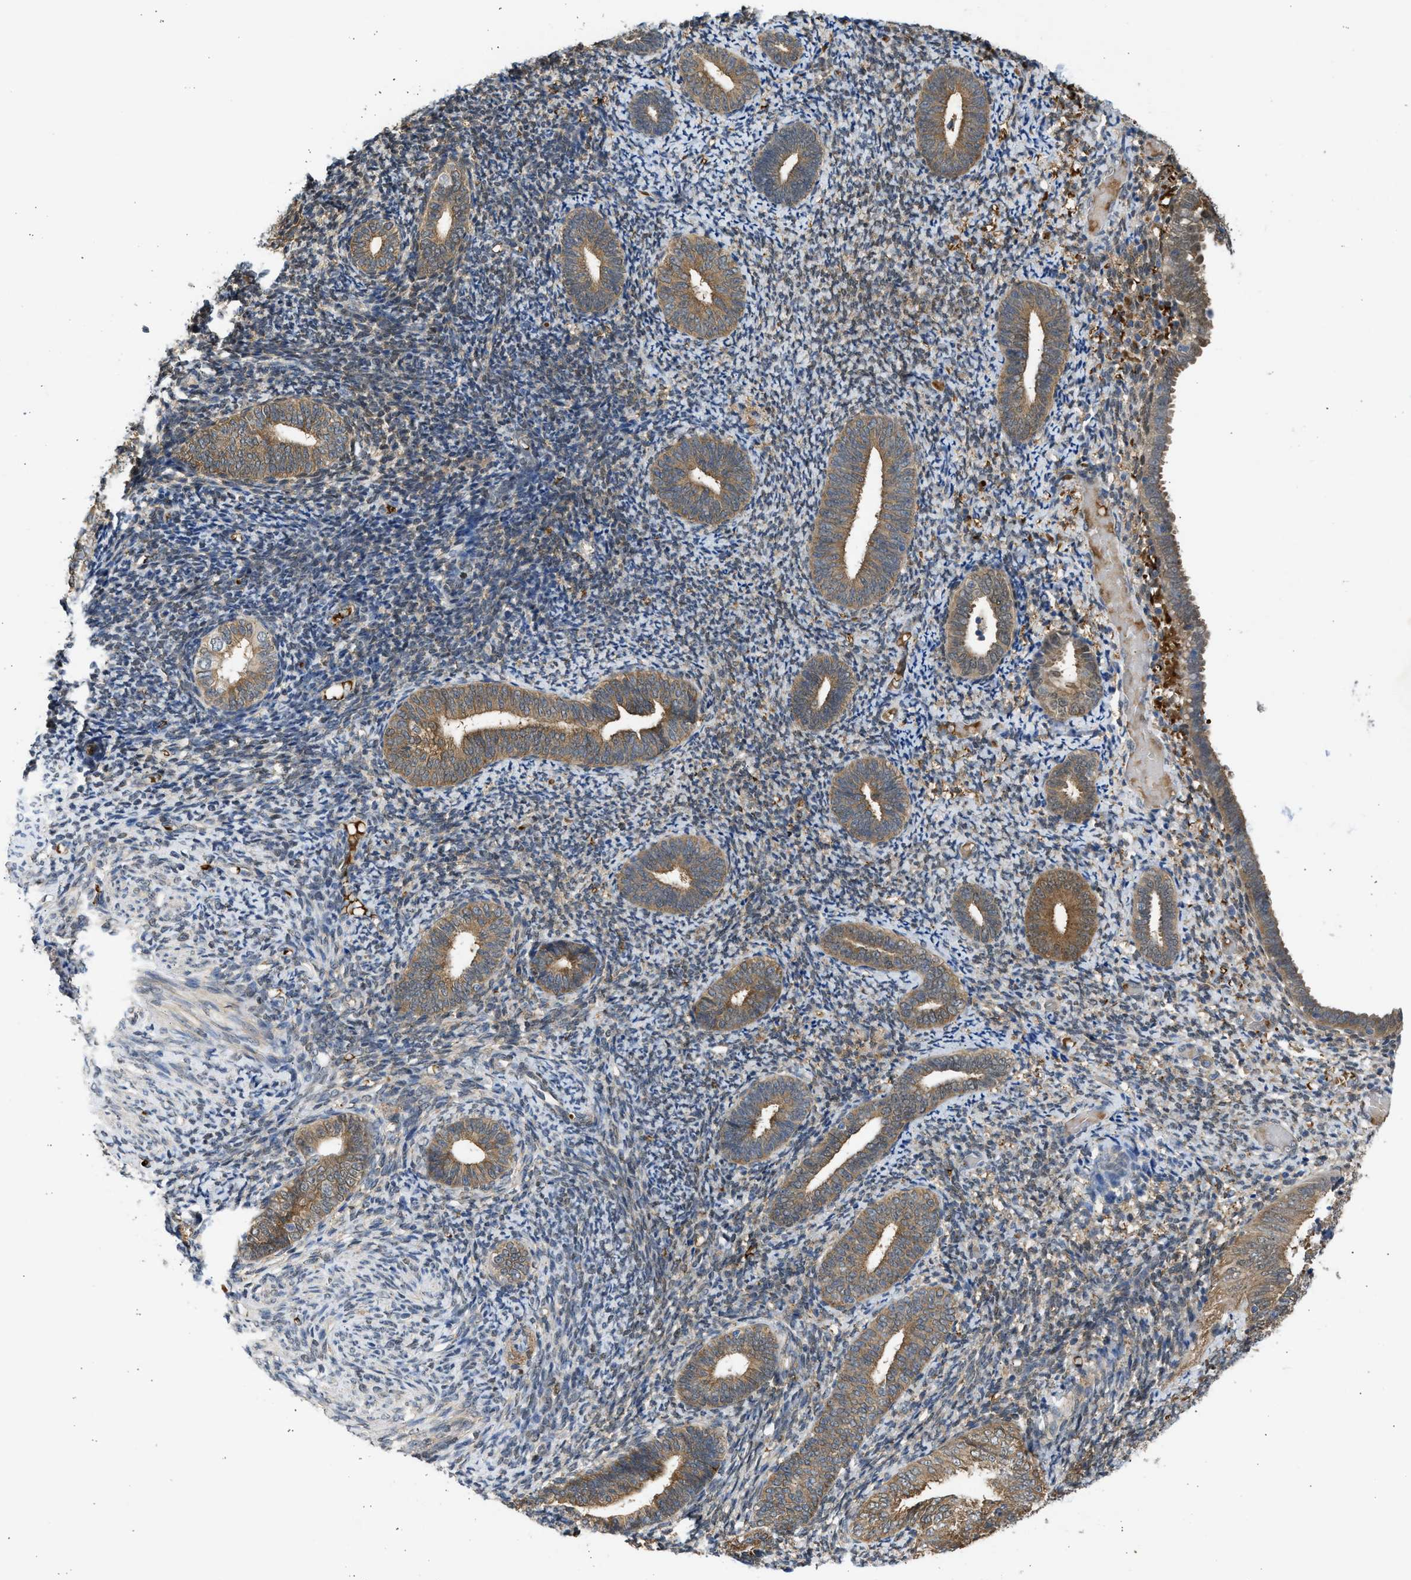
{"staining": {"intensity": "weak", "quantity": "25%-75%", "location": "cytoplasmic/membranous"}, "tissue": "endometrium", "cell_type": "Cells in endometrial stroma", "image_type": "normal", "snomed": [{"axis": "morphology", "description": "Normal tissue, NOS"}, {"axis": "topography", "description": "Endometrium"}], "caption": "Endometrium stained with DAB IHC shows low levels of weak cytoplasmic/membranous positivity in approximately 25%-75% of cells in endometrial stroma.", "gene": "MAPK7", "patient": {"sex": "female", "age": 66}}